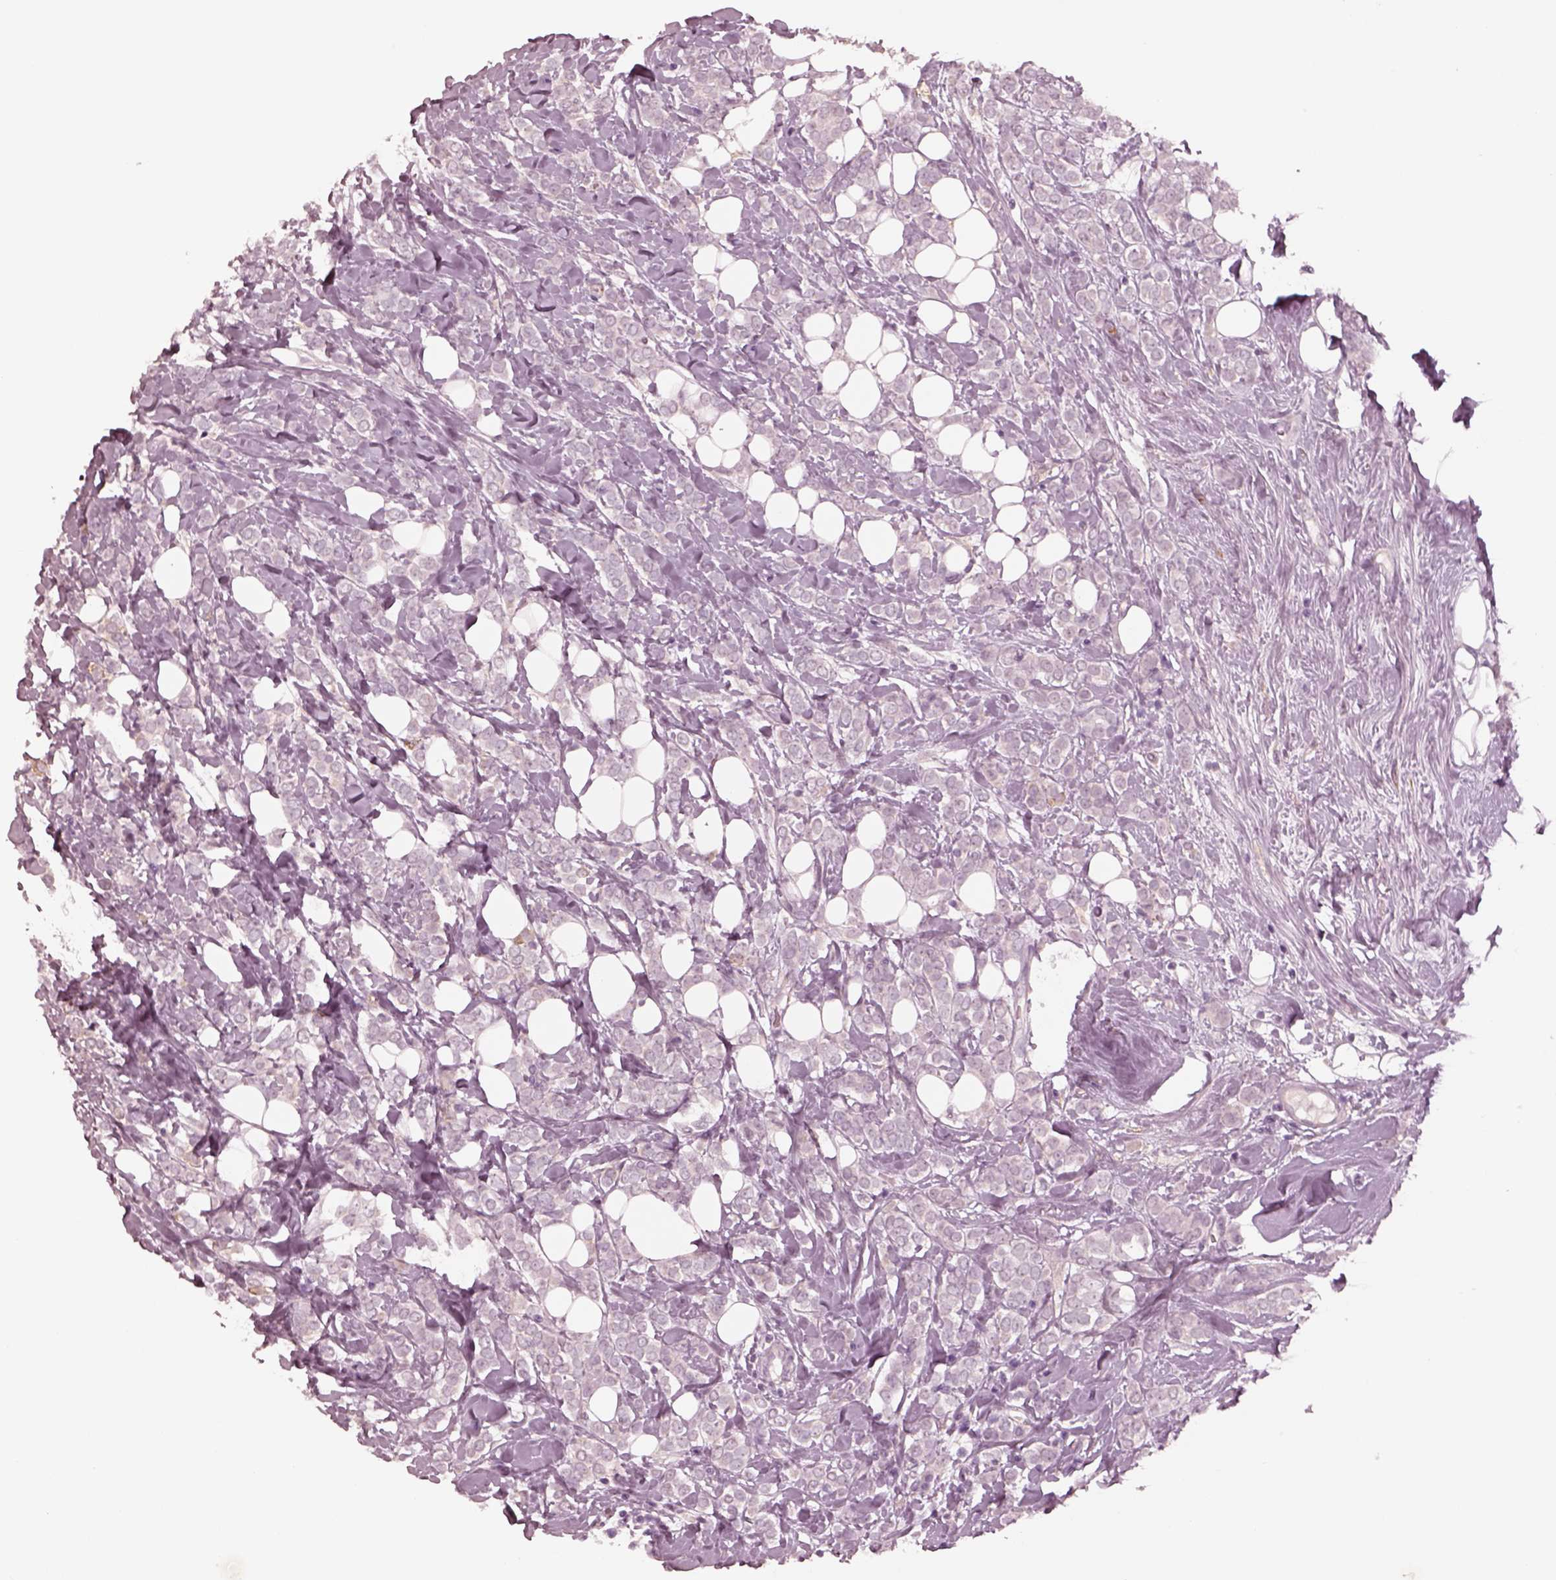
{"staining": {"intensity": "negative", "quantity": "none", "location": "none"}, "tissue": "breast cancer", "cell_type": "Tumor cells", "image_type": "cancer", "snomed": [{"axis": "morphology", "description": "Lobular carcinoma"}, {"axis": "topography", "description": "Breast"}], "caption": "Breast cancer (lobular carcinoma) stained for a protein using immunohistochemistry (IHC) demonstrates no expression tumor cells.", "gene": "DNAAF9", "patient": {"sex": "female", "age": 49}}